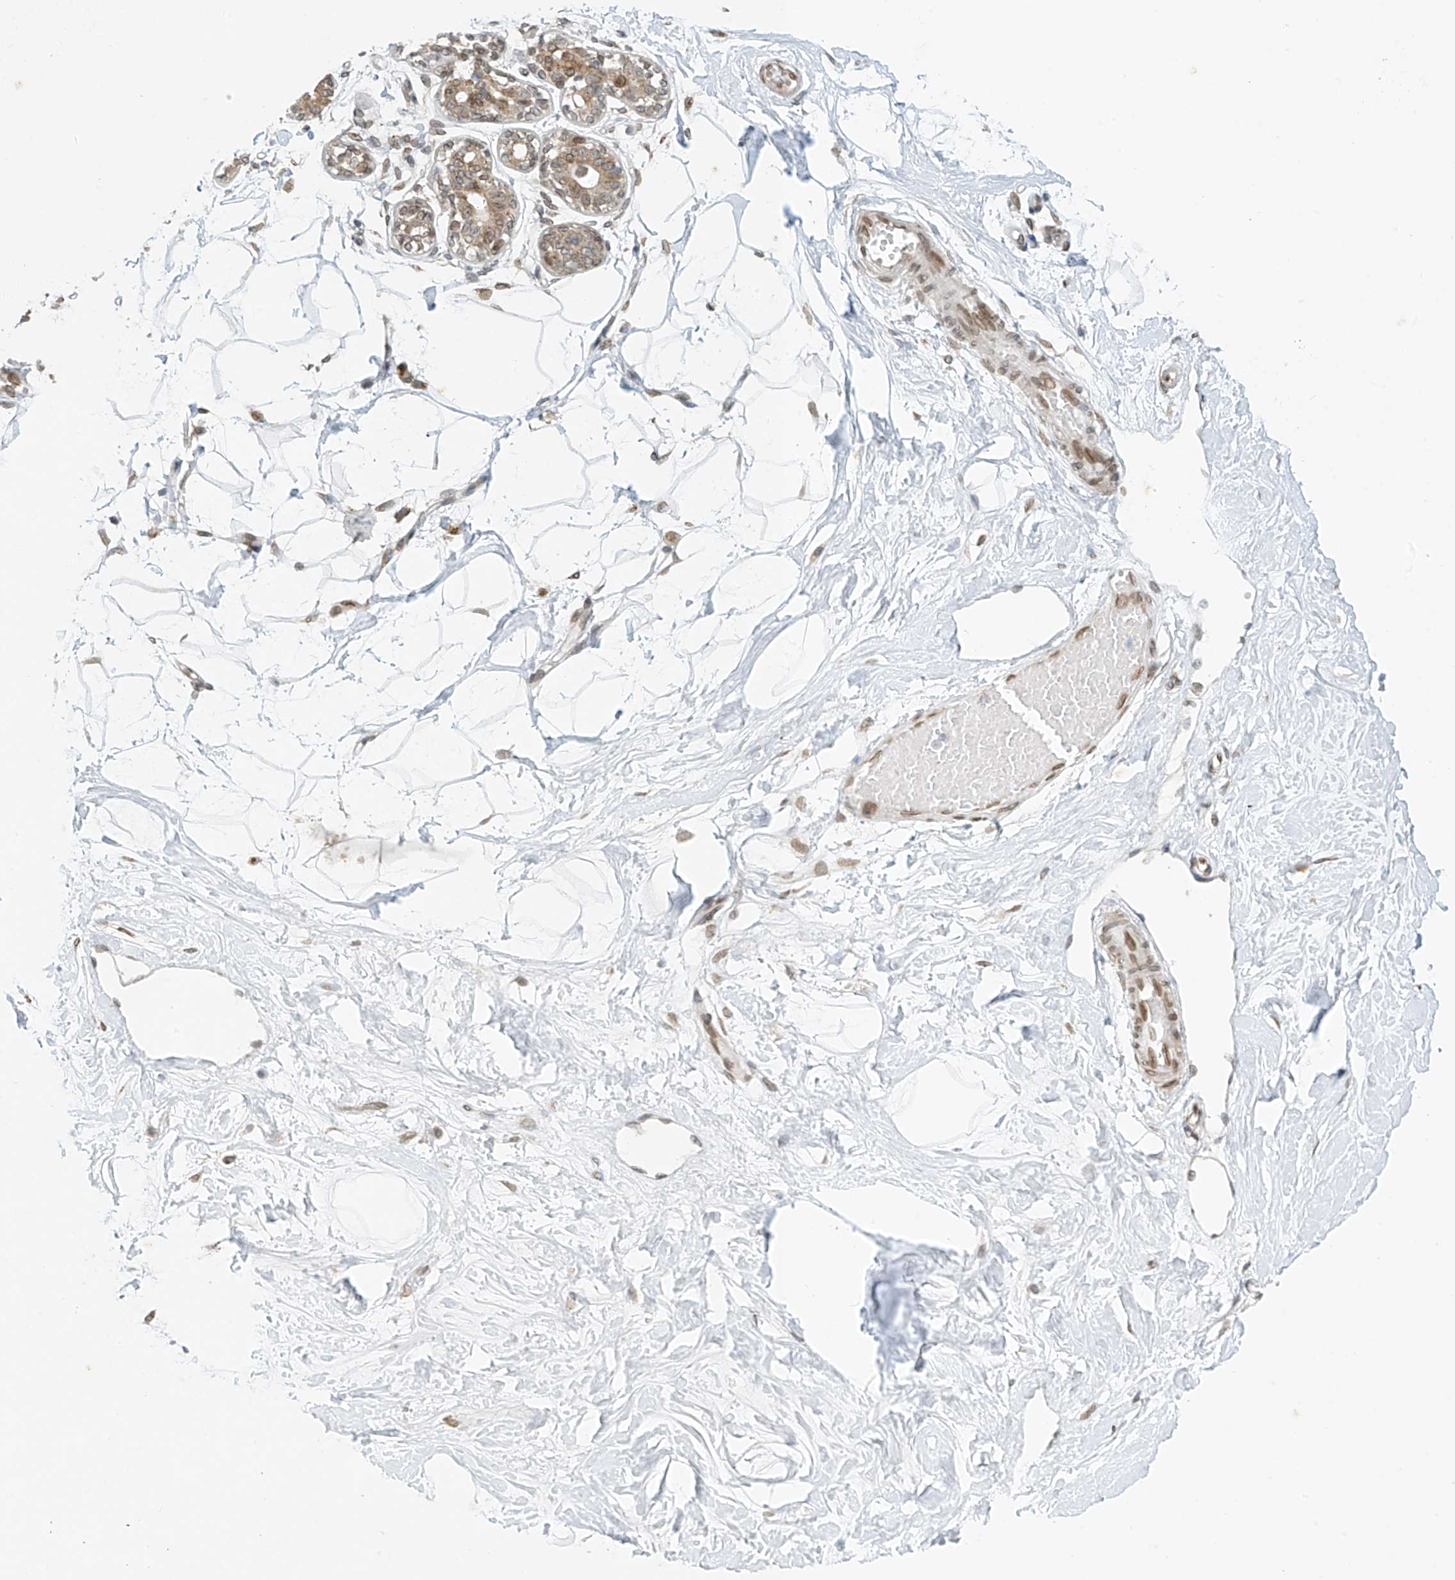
{"staining": {"intensity": "negative", "quantity": "none", "location": "none"}, "tissue": "breast", "cell_type": "Adipocytes", "image_type": "normal", "snomed": [{"axis": "morphology", "description": "Normal tissue, NOS"}, {"axis": "topography", "description": "Breast"}], "caption": "Unremarkable breast was stained to show a protein in brown. There is no significant staining in adipocytes. The staining was performed using DAB (3,3'-diaminobenzidine) to visualize the protein expression in brown, while the nuclei were stained in blue with hematoxylin (Magnification: 20x).", "gene": "STARD9", "patient": {"sex": "female", "age": 45}}